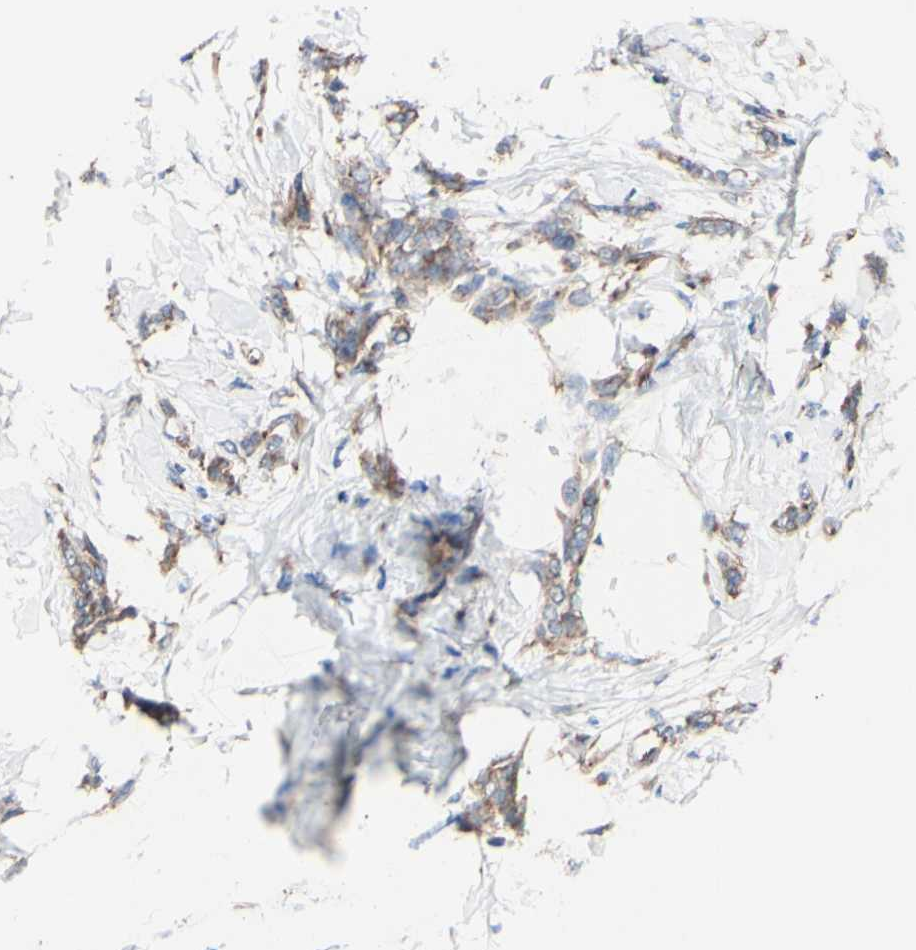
{"staining": {"intensity": "moderate", "quantity": ">75%", "location": "cytoplasmic/membranous"}, "tissue": "breast cancer", "cell_type": "Tumor cells", "image_type": "cancer", "snomed": [{"axis": "morphology", "description": "Lobular carcinoma, in situ"}, {"axis": "morphology", "description": "Lobular carcinoma"}, {"axis": "topography", "description": "Breast"}], "caption": "Tumor cells exhibit moderate cytoplasmic/membranous staining in about >75% of cells in breast lobular carcinoma.", "gene": "LRIG3", "patient": {"sex": "female", "age": 41}}